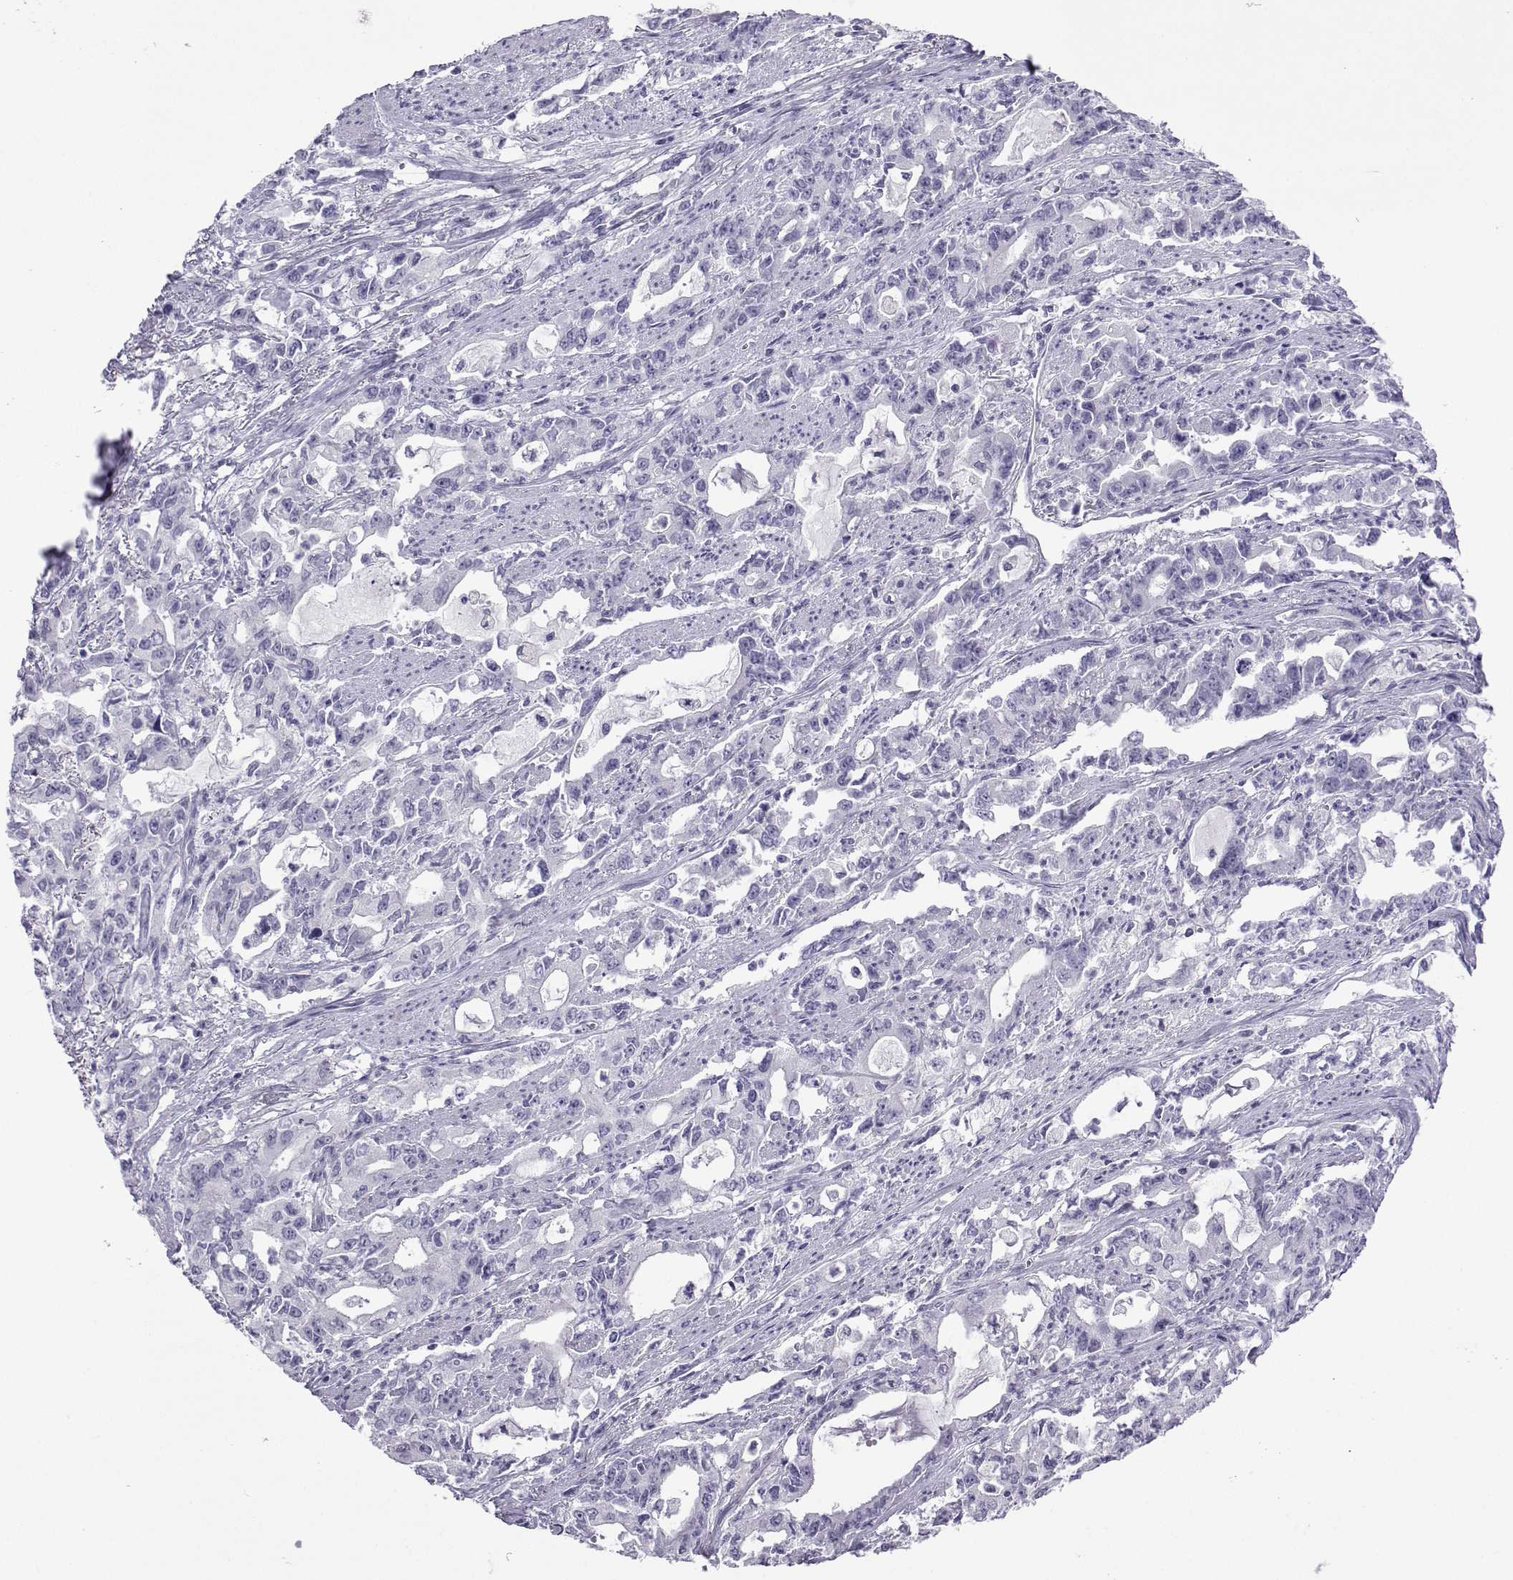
{"staining": {"intensity": "negative", "quantity": "none", "location": "none"}, "tissue": "stomach cancer", "cell_type": "Tumor cells", "image_type": "cancer", "snomed": [{"axis": "morphology", "description": "Adenocarcinoma, NOS"}, {"axis": "topography", "description": "Stomach, upper"}], "caption": "IHC photomicrograph of neoplastic tissue: adenocarcinoma (stomach) stained with DAB displays no significant protein staining in tumor cells. (DAB immunohistochemistry visualized using brightfield microscopy, high magnification).", "gene": "ACTL7A", "patient": {"sex": "male", "age": 85}}